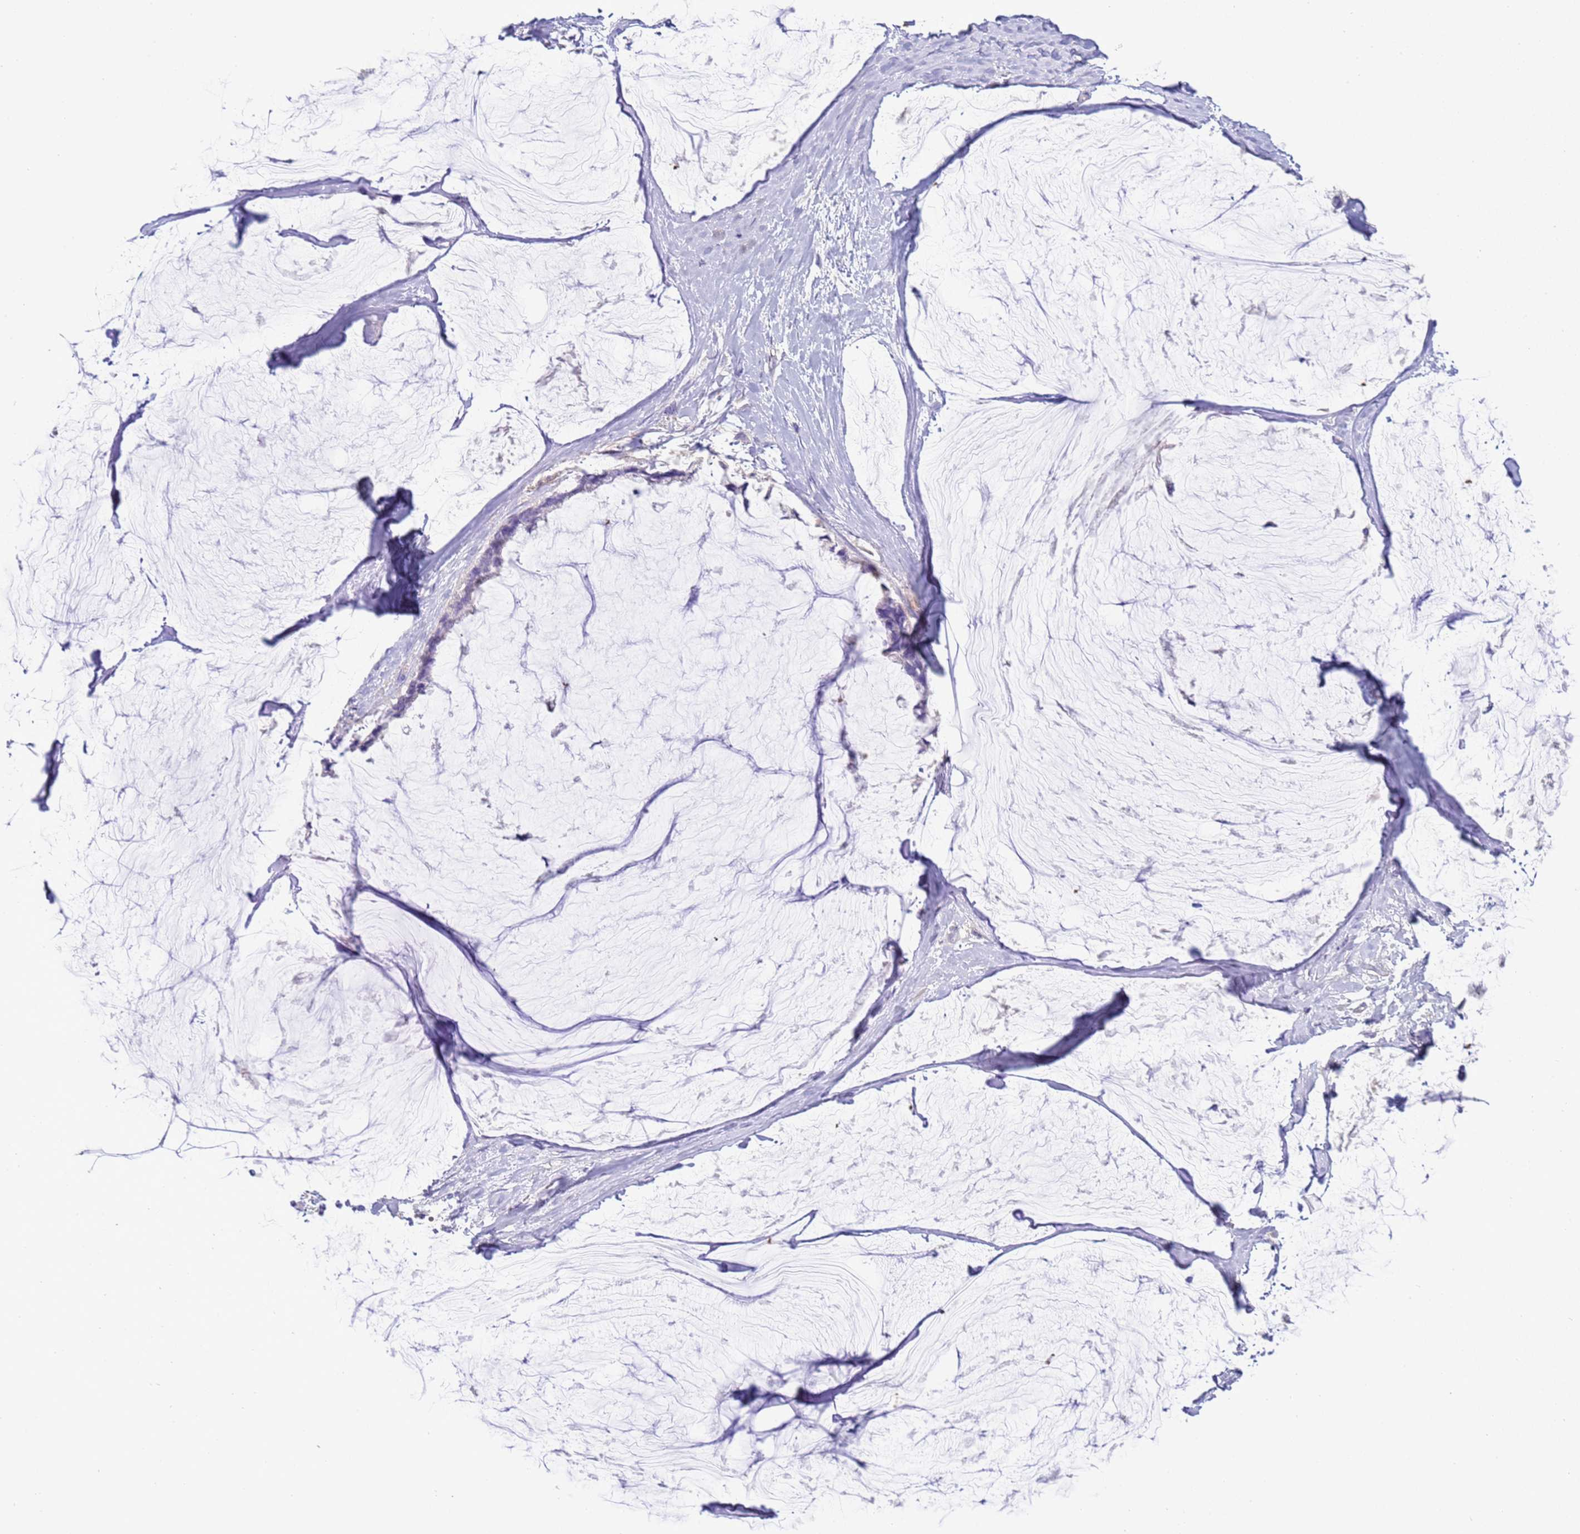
{"staining": {"intensity": "negative", "quantity": "none", "location": "none"}, "tissue": "ovarian cancer", "cell_type": "Tumor cells", "image_type": "cancer", "snomed": [{"axis": "morphology", "description": "Cystadenocarcinoma, mucinous, NOS"}, {"axis": "topography", "description": "Ovary"}], "caption": "Immunohistochemistry photomicrograph of neoplastic tissue: human ovarian cancer (mucinous cystadenocarcinoma) stained with DAB (3,3'-diaminobenzidine) exhibits no significant protein staining in tumor cells.", "gene": "IL2RG", "patient": {"sex": "female", "age": 39}}